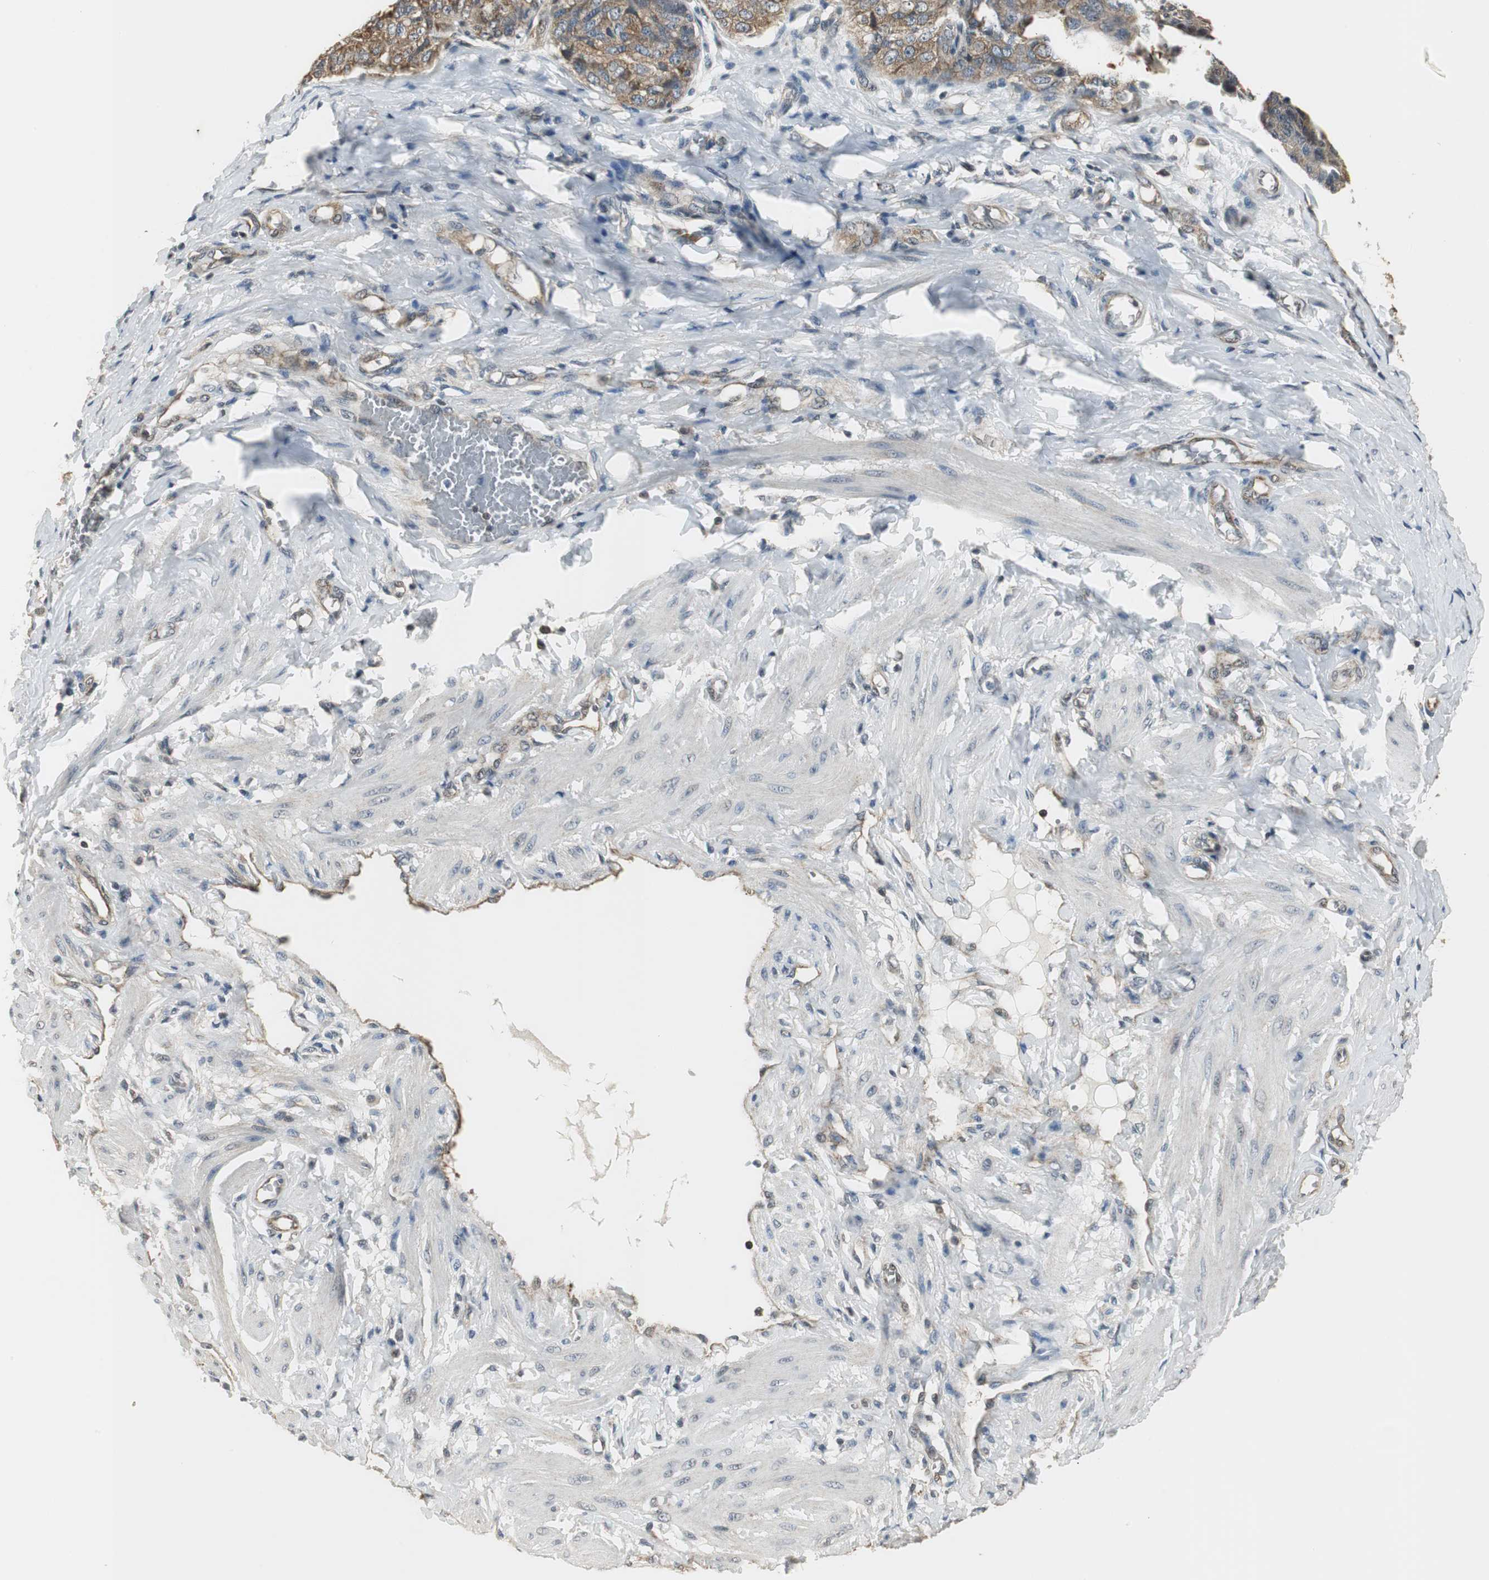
{"staining": {"intensity": "moderate", "quantity": ">75%", "location": "cytoplasmic/membranous"}, "tissue": "ovarian cancer", "cell_type": "Tumor cells", "image_type": "cancer", "snomed": [{"axis": "morphology", "description": "Carcinoma, endometroid"}, {"axis": "topography", "description": "Ovary"}], "caption": "The image displays a brown stain indicating the presence of a protein in the cytoplasmic/membranous of tumor cells in ovarian cancer.", "gene": "CCT5", "patient": {"sex": "female", "age": 60}}